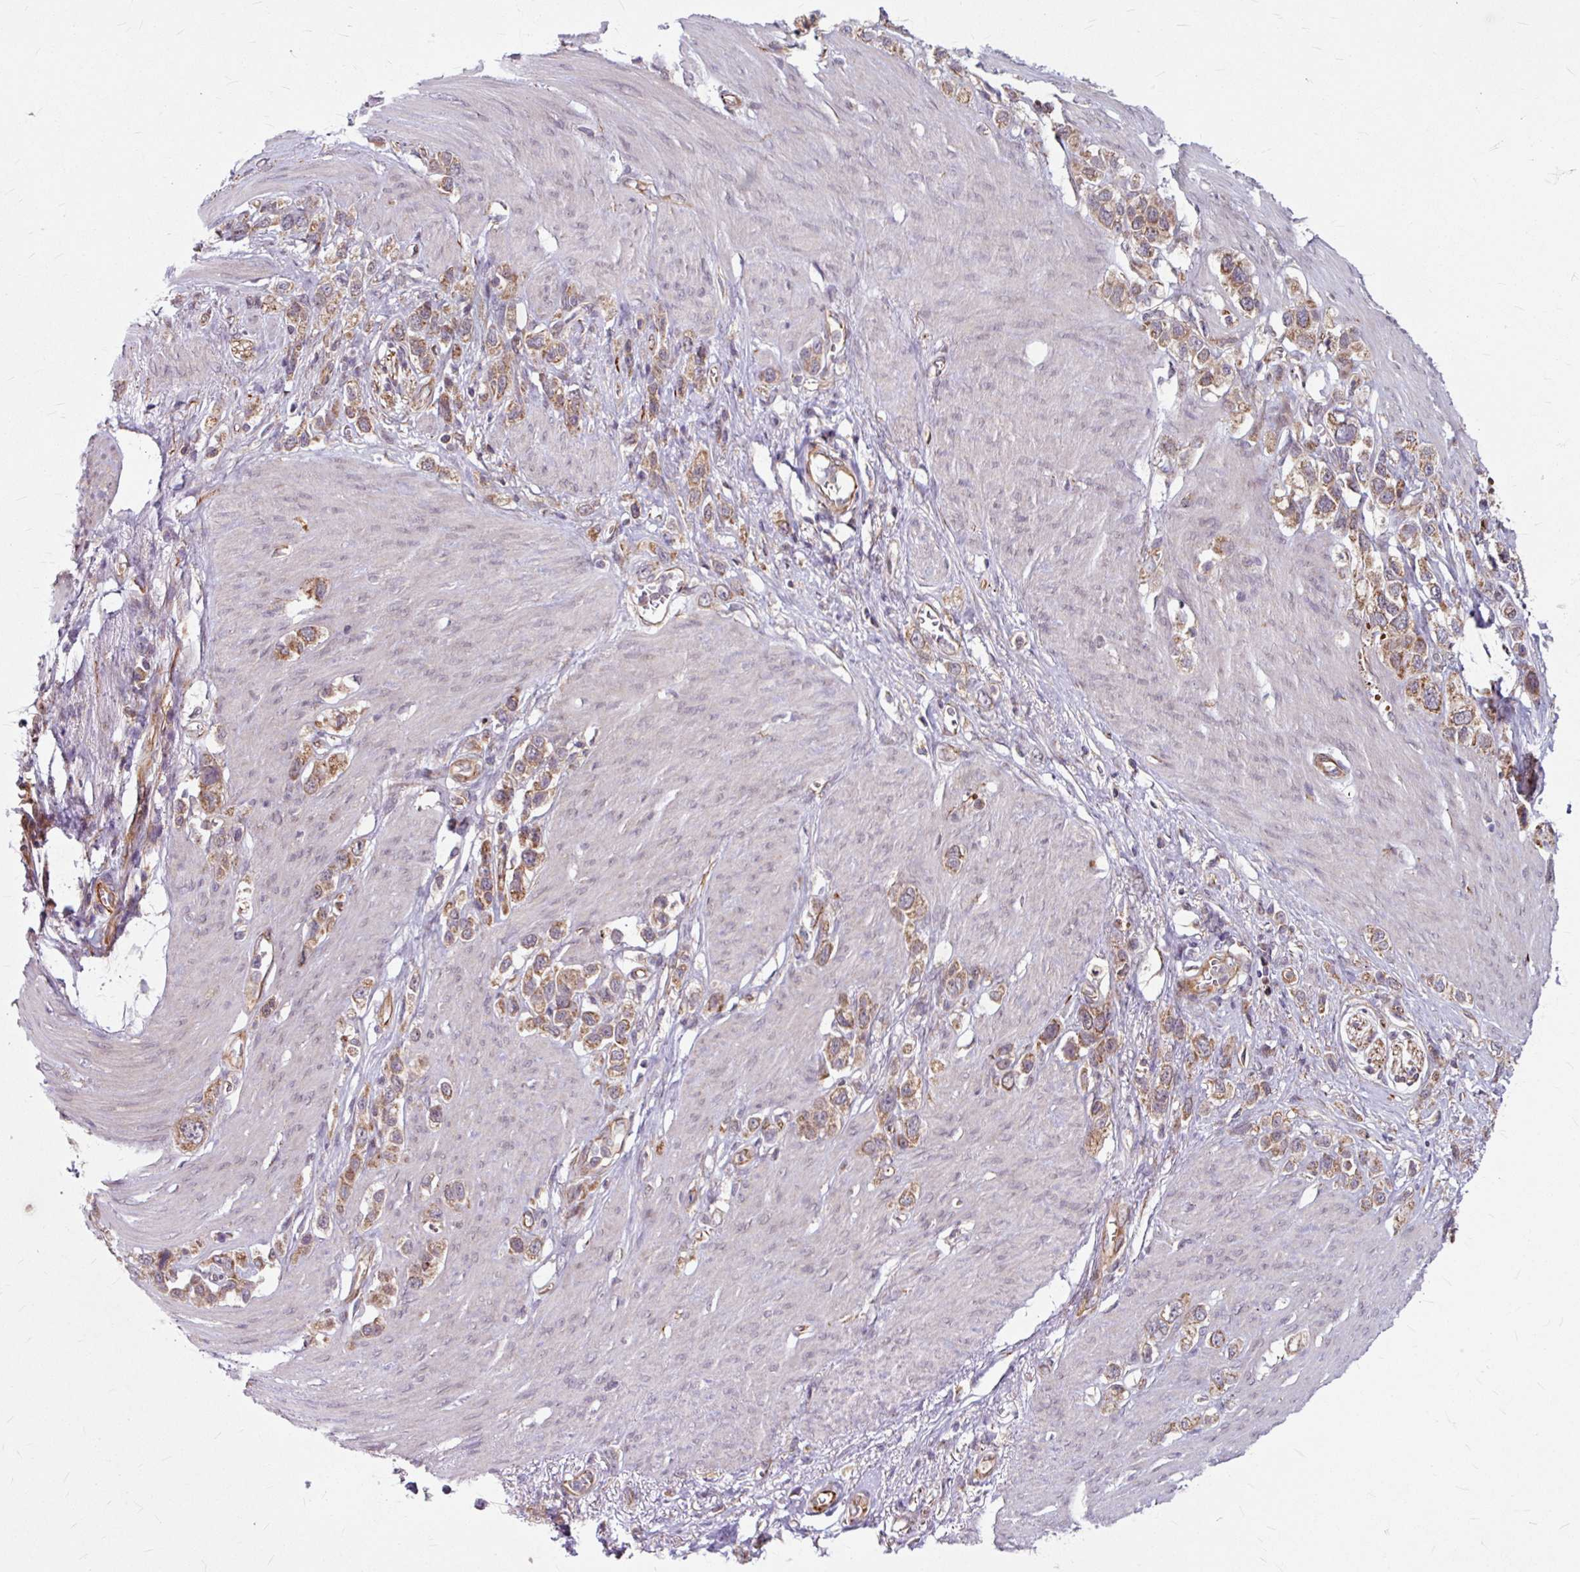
{"staining": {"intensity": "moderate", "quantity": ">75%", "location": "cytoplasmic/membranous"}, "tissue": "stomach cancer", "cell_type": "Tumor cells", "image_type": "cancer", "snomed": [{"axis": "morphology", "description": "Adenocarcinoma, NOS"}, {"axis": "topography", "description": "Stomach"}], "caption": "Stomach cancer (adenocarcinoma) stained for a protein (brown) exhibits moderate cytoplasmic/membranous positive positivity in about >75% of tumor cells.", "gene": "DAAM2", "patient": {"sex": "female", "age": 65}}